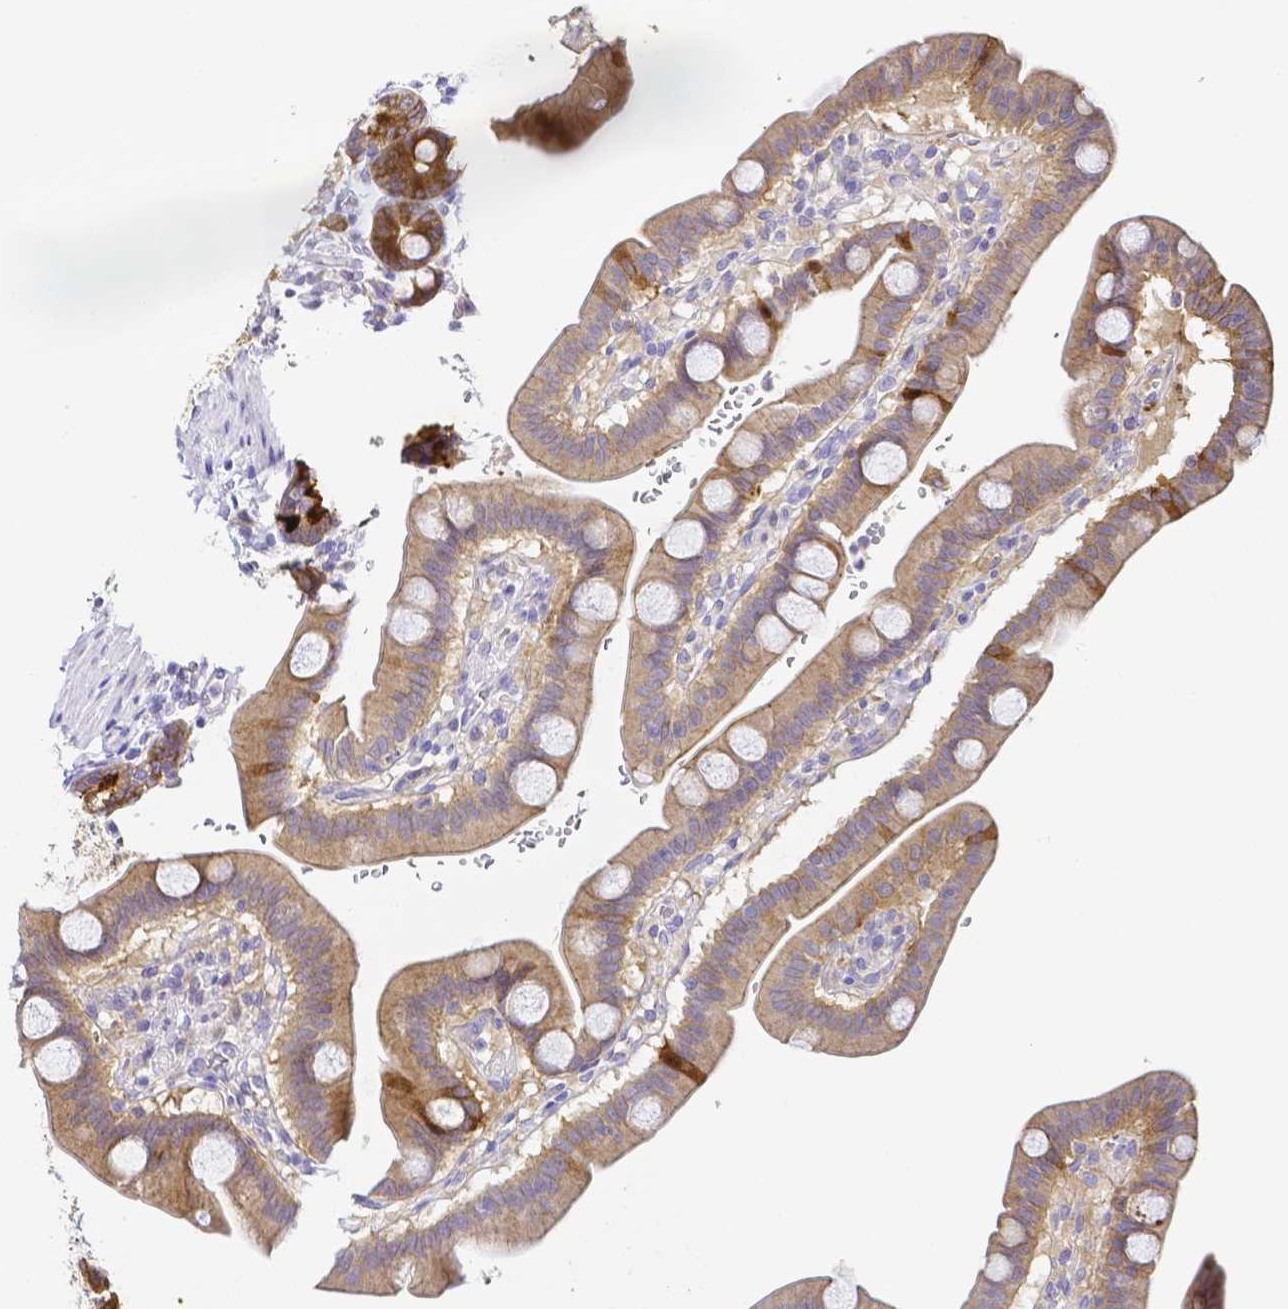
{"staining": {"intensity": "strong", "quantity": "25%-75%", "location": "cytoplasmic/membranous"}, "tissue": "duodenum", "cell_type": "Glandular cells", "image_type": "normal", "snomed": [{"axis": "morphology", "description": "Normal tissue, NOS"}, {"axis": "topography", "description": "Duodenum"}], "caption": "Strong cytoplasmic/membranous protein positivity is present in approximately 25%-75% of glandular cells in duodenum.", "gene": "PKP3", "patient": {"sex": "male", "age": 59}}